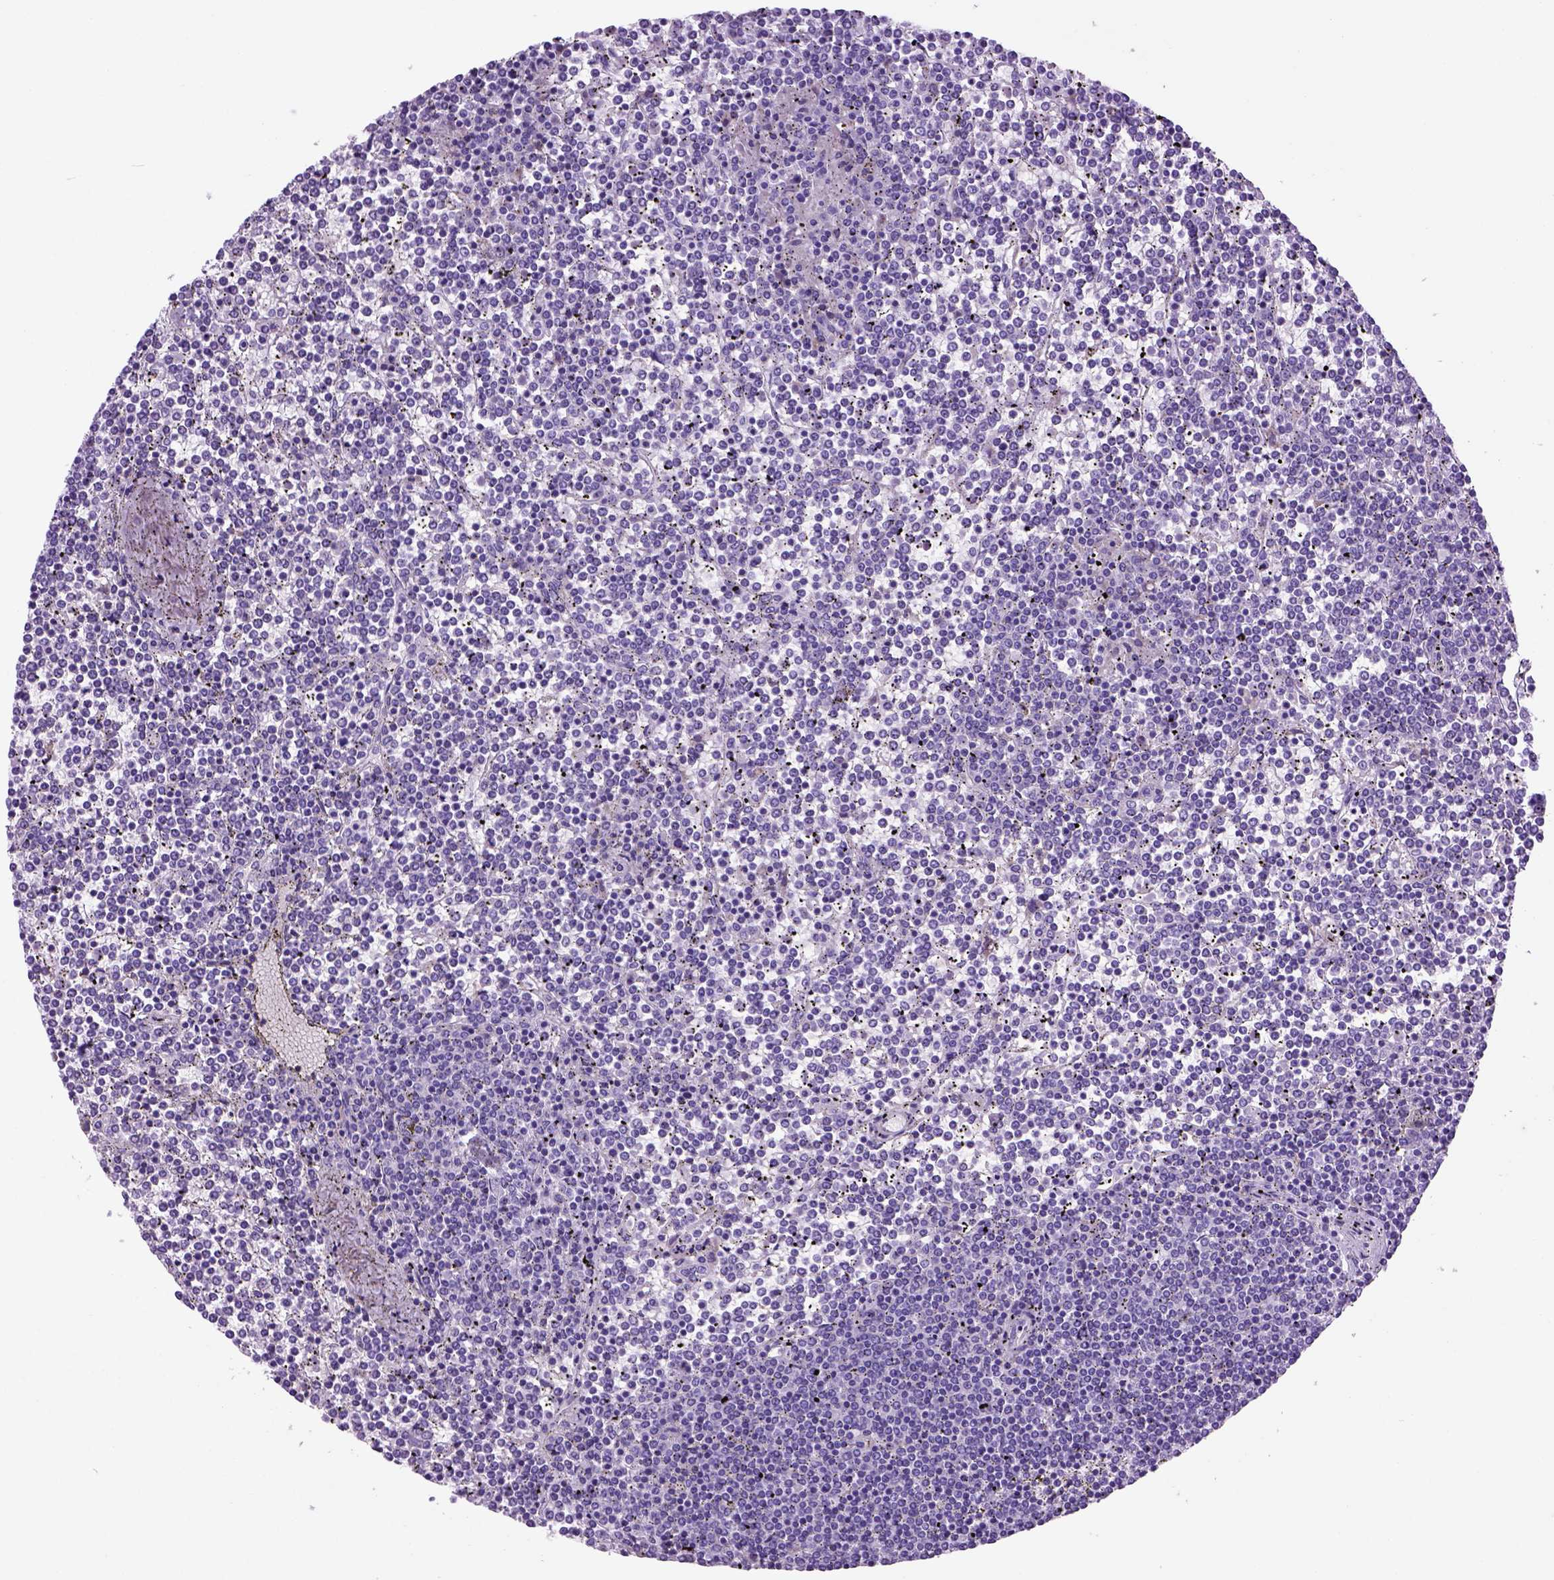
{"staining": {"intensity": "negative", "quantity": "none", "location": "none"}, "tissue": "lymphoma", "cell_type": "Tumor cells", "image_type": "cancer", "snomed": [{"axis": "morphology", "description": "Malignant lymphoma, non-Hodgkin's type, Low grade"}, {"axis": "topography", "description": "Spleen"}], "caption": "Immunohistochemistry photomicrograph of lymphoma stained for a protein (brown), which exhibits no positivity in tumor cells.", "gene": "HHIPL2", "patient": {"sex": "female", "age": 19}}